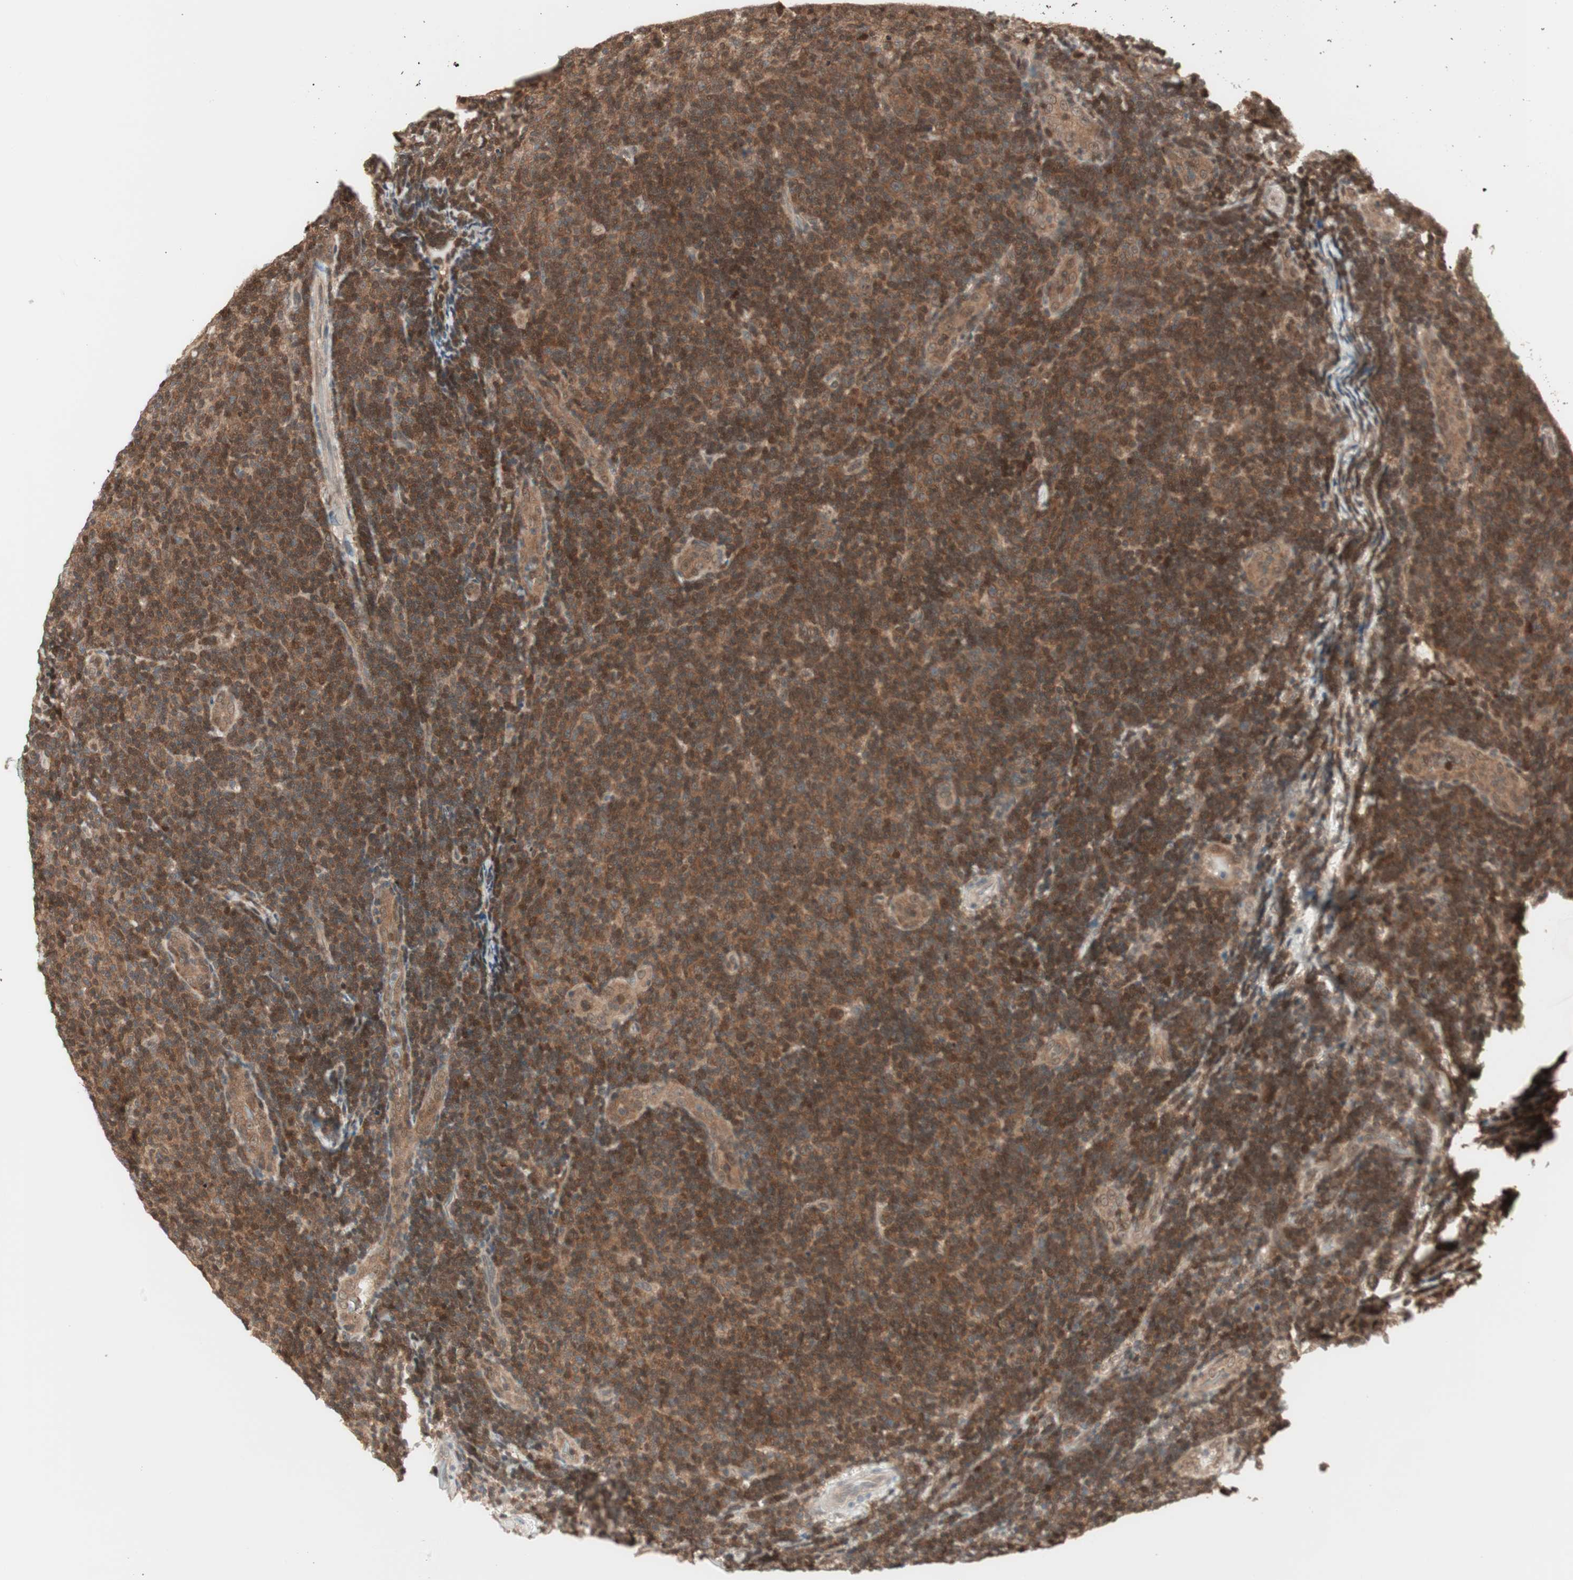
{"staining": {"intensity": "strong", "quantity": ">75%", "location": "cytoplasmic/membranous,nuclear"}, "tissue": "lymphoma", "cell_type": "Tumor cells", "image_type": "cancer", "snomed": [{"axis": "morphology", "description": "Malignant lymphoma, non-Hodgkin's type, Low grade"}, {"axis": "topography", "description": "Lymph node"}], "caption": "Immunohistochemical staining of human low-grade malignant lymphoma, non-Hodgkin's type demonstrates strong cytoplasmic/membranous and nuclear protein positivity in approximately >75% of tumor cells. (brown staining indicates protein expression, while blue staining denotes nuclei).", "gene": "UBE2I", "patient": {"sex": "male", "age": 83}}